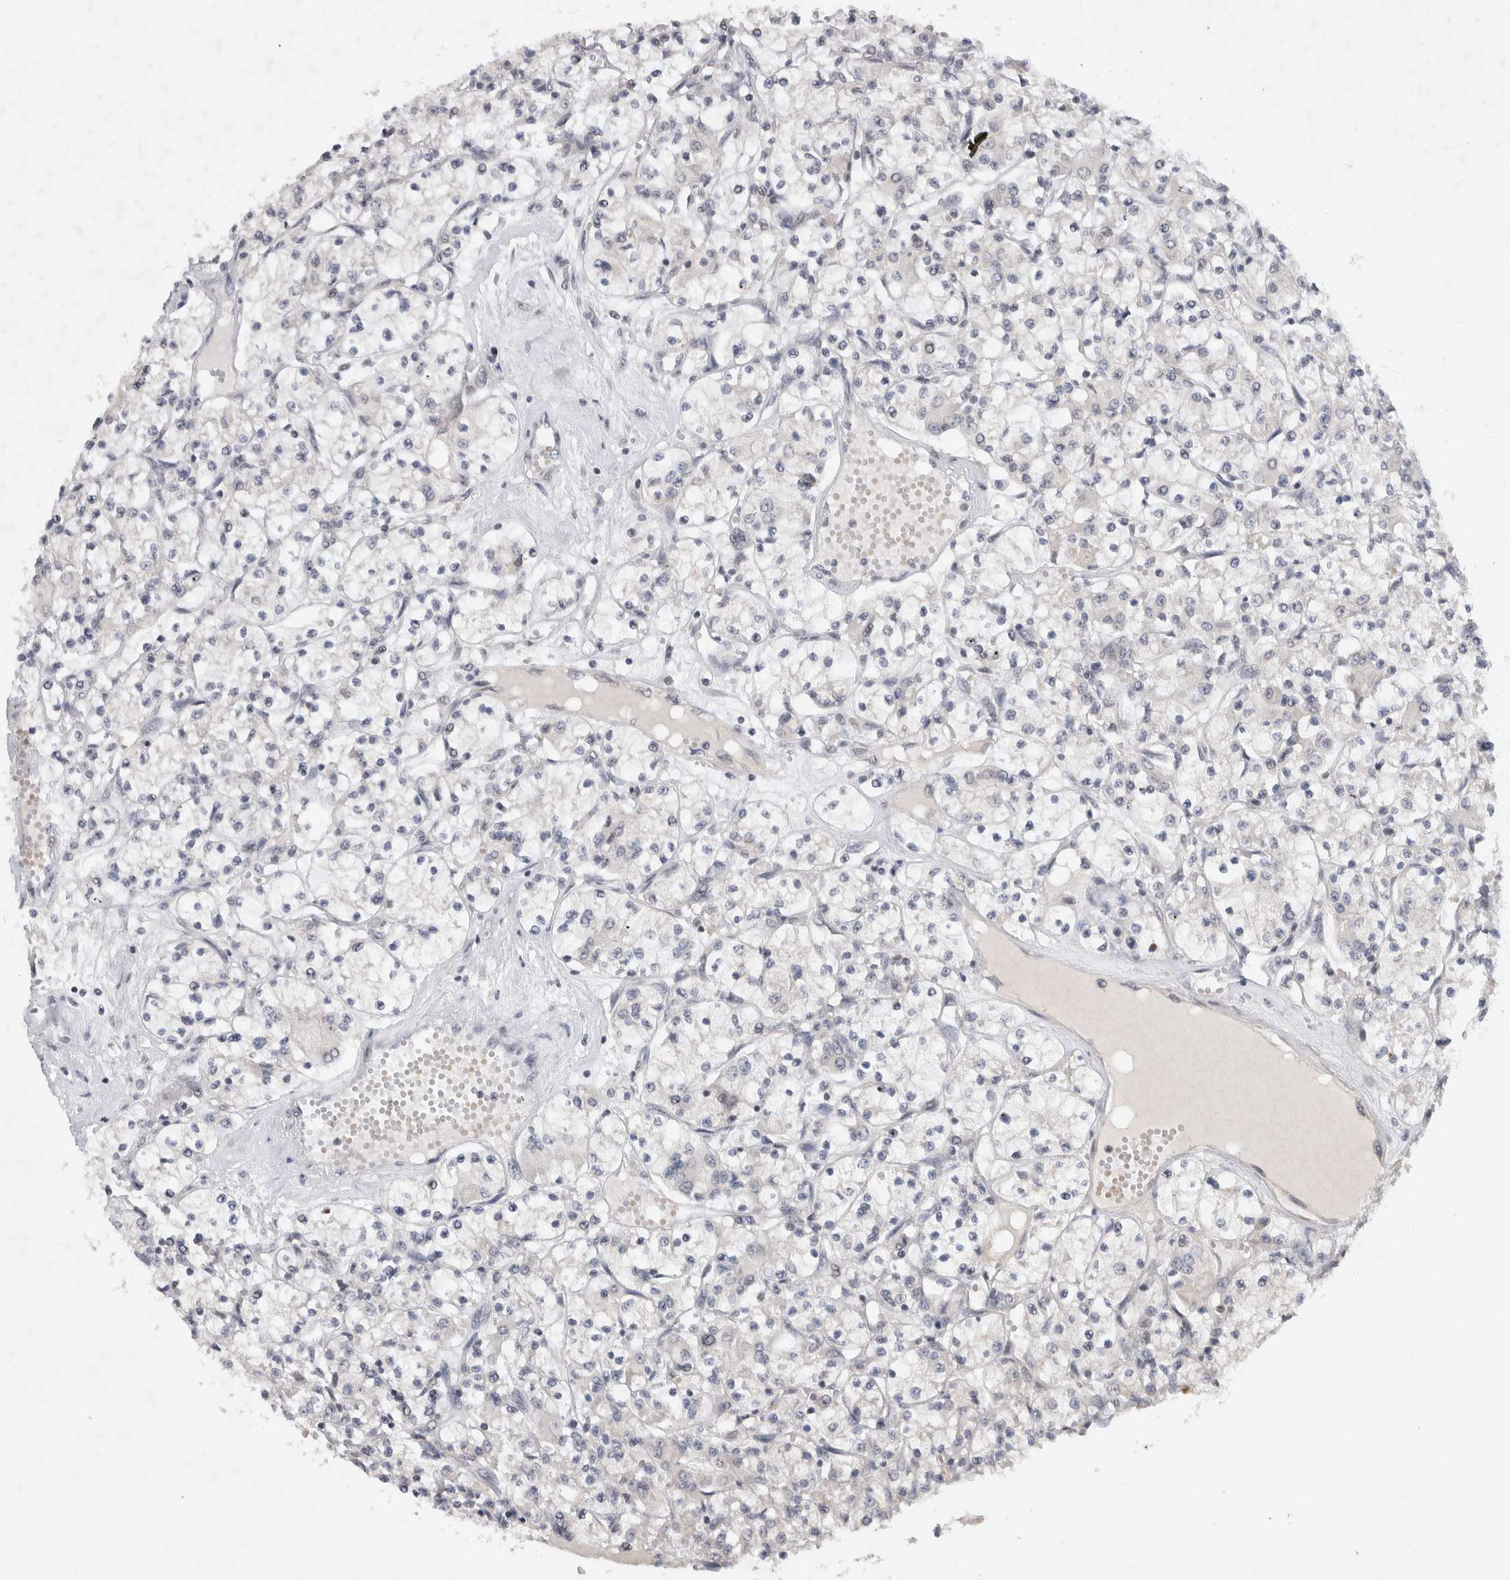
{"staining": {"intensity": "negative", "quantity": "none", "location": "none"}, "tissue": "renal cancer", "cell_type": "Tumor cells", "image_type": "cancer", "snomed": [{"axis": "morphology", "description": "Adenocarcinoma, NOS"}, {"axis": "topography", "description": "Kidney"}], "caption": "An immunohistochemistry (IHC) micrograph of renal cancer (adenocarcinoma) is shown. There is no staining in tumor cells of renal cancer (adenocarcinoma).", "gene": "HESX1", "patient": {"sex": "female", "age": 59}}